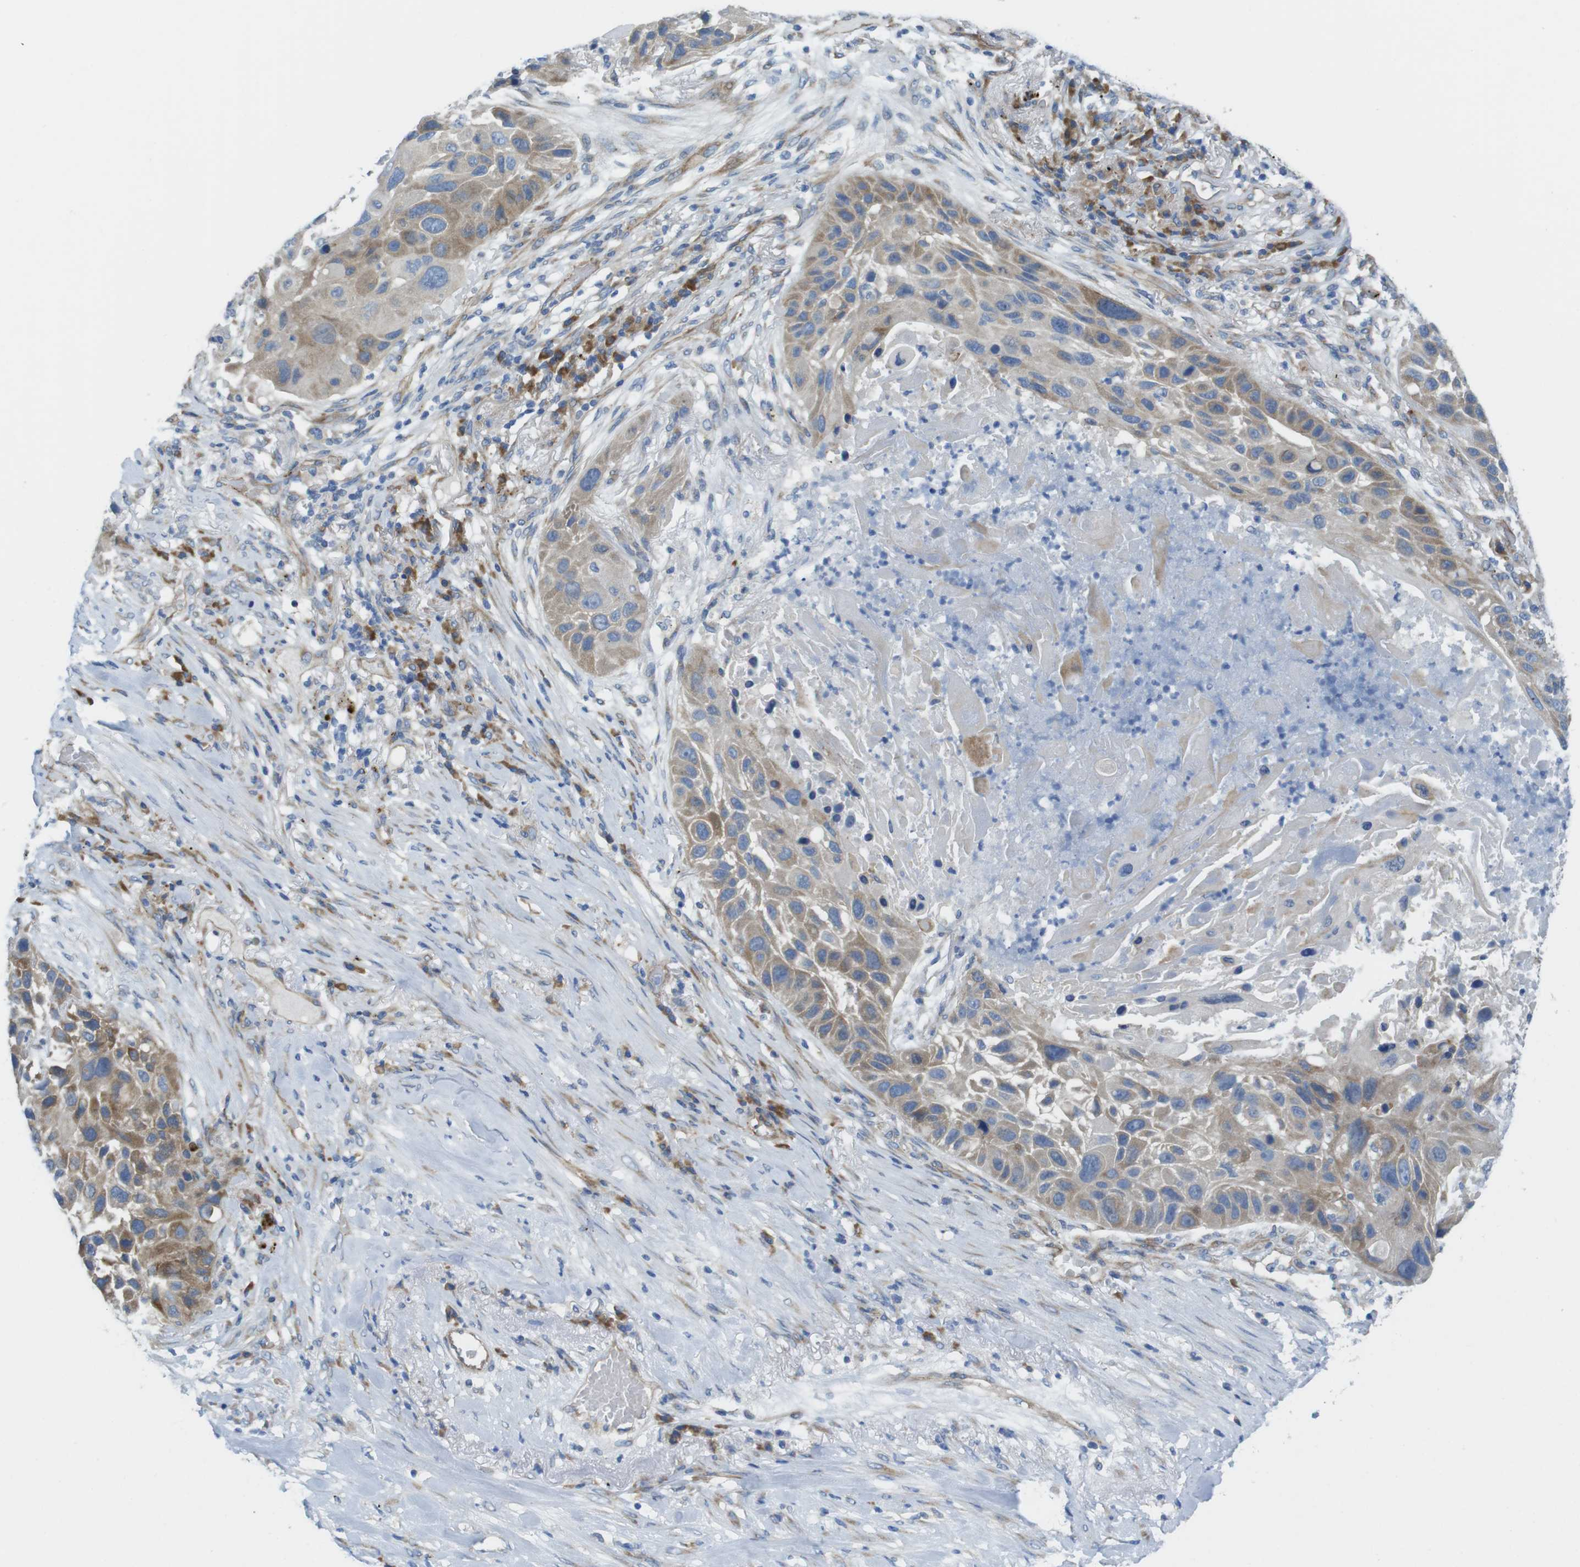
{"staining": {"intensity": "weak", "quantity": ">75%", "location": "cytoplasmic/membranous"}, "tissue": "lung cancer", "cell_type": "Tumor cells", "image_type": "cancer", "snomed": [{"axis": "morphology", "description": "Squamous cell carcinoma, NOS"}, {"axis": "topography", "description": "Lung"}], "caption": "The micrograph shows a brown stain indicating the presence of a protein in the cytoplasmic/membranous of tumor cells in squamous cell carcinoma (lung). (DAB IHC with brightfield microscopy, high magnification).", "gene": "TMEM234", "patient": {"sex": "male", "age": 57}}